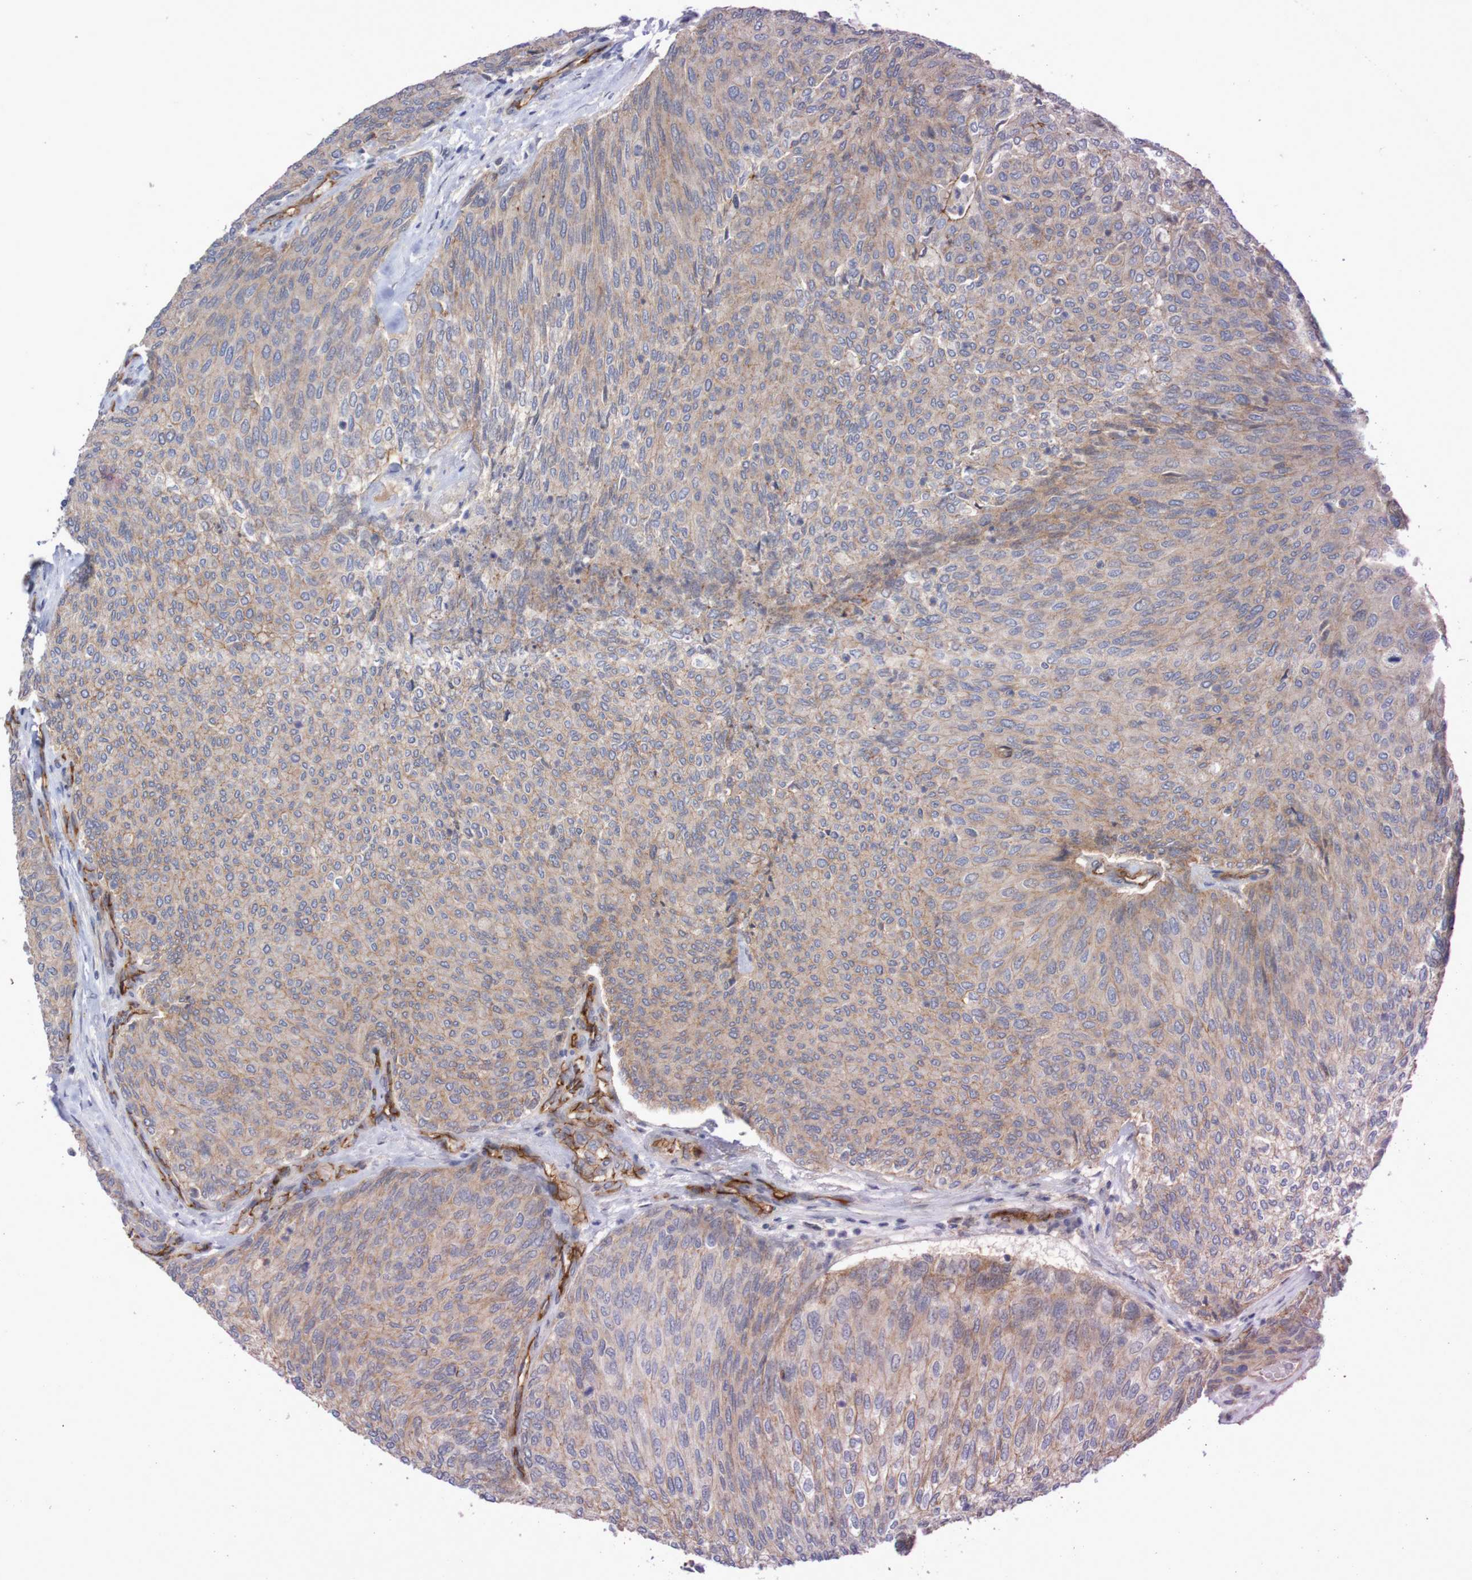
{"staining": {"intensity": "weak", "quantity": ">75%", "location": "cytoplasmic/membranous"}, "tissue": "urothelial cancer", "cell_type": "Tumor cells", "image_type": "cancer", "snomed": [{"axis": "morphology", "description": "Urothelial carcinoma, Low grade"}, {"axis": "topography", "description": "Urinary bladder"}], "caption": "Human low-grade urothelial carcinoma stained with a brown dye displays weak cytoplasmic/membranous positive expression in approximately >75% of tumor cells.", "gene": "NECTIN2", "patient": {"sex": "female", "age": 79}}